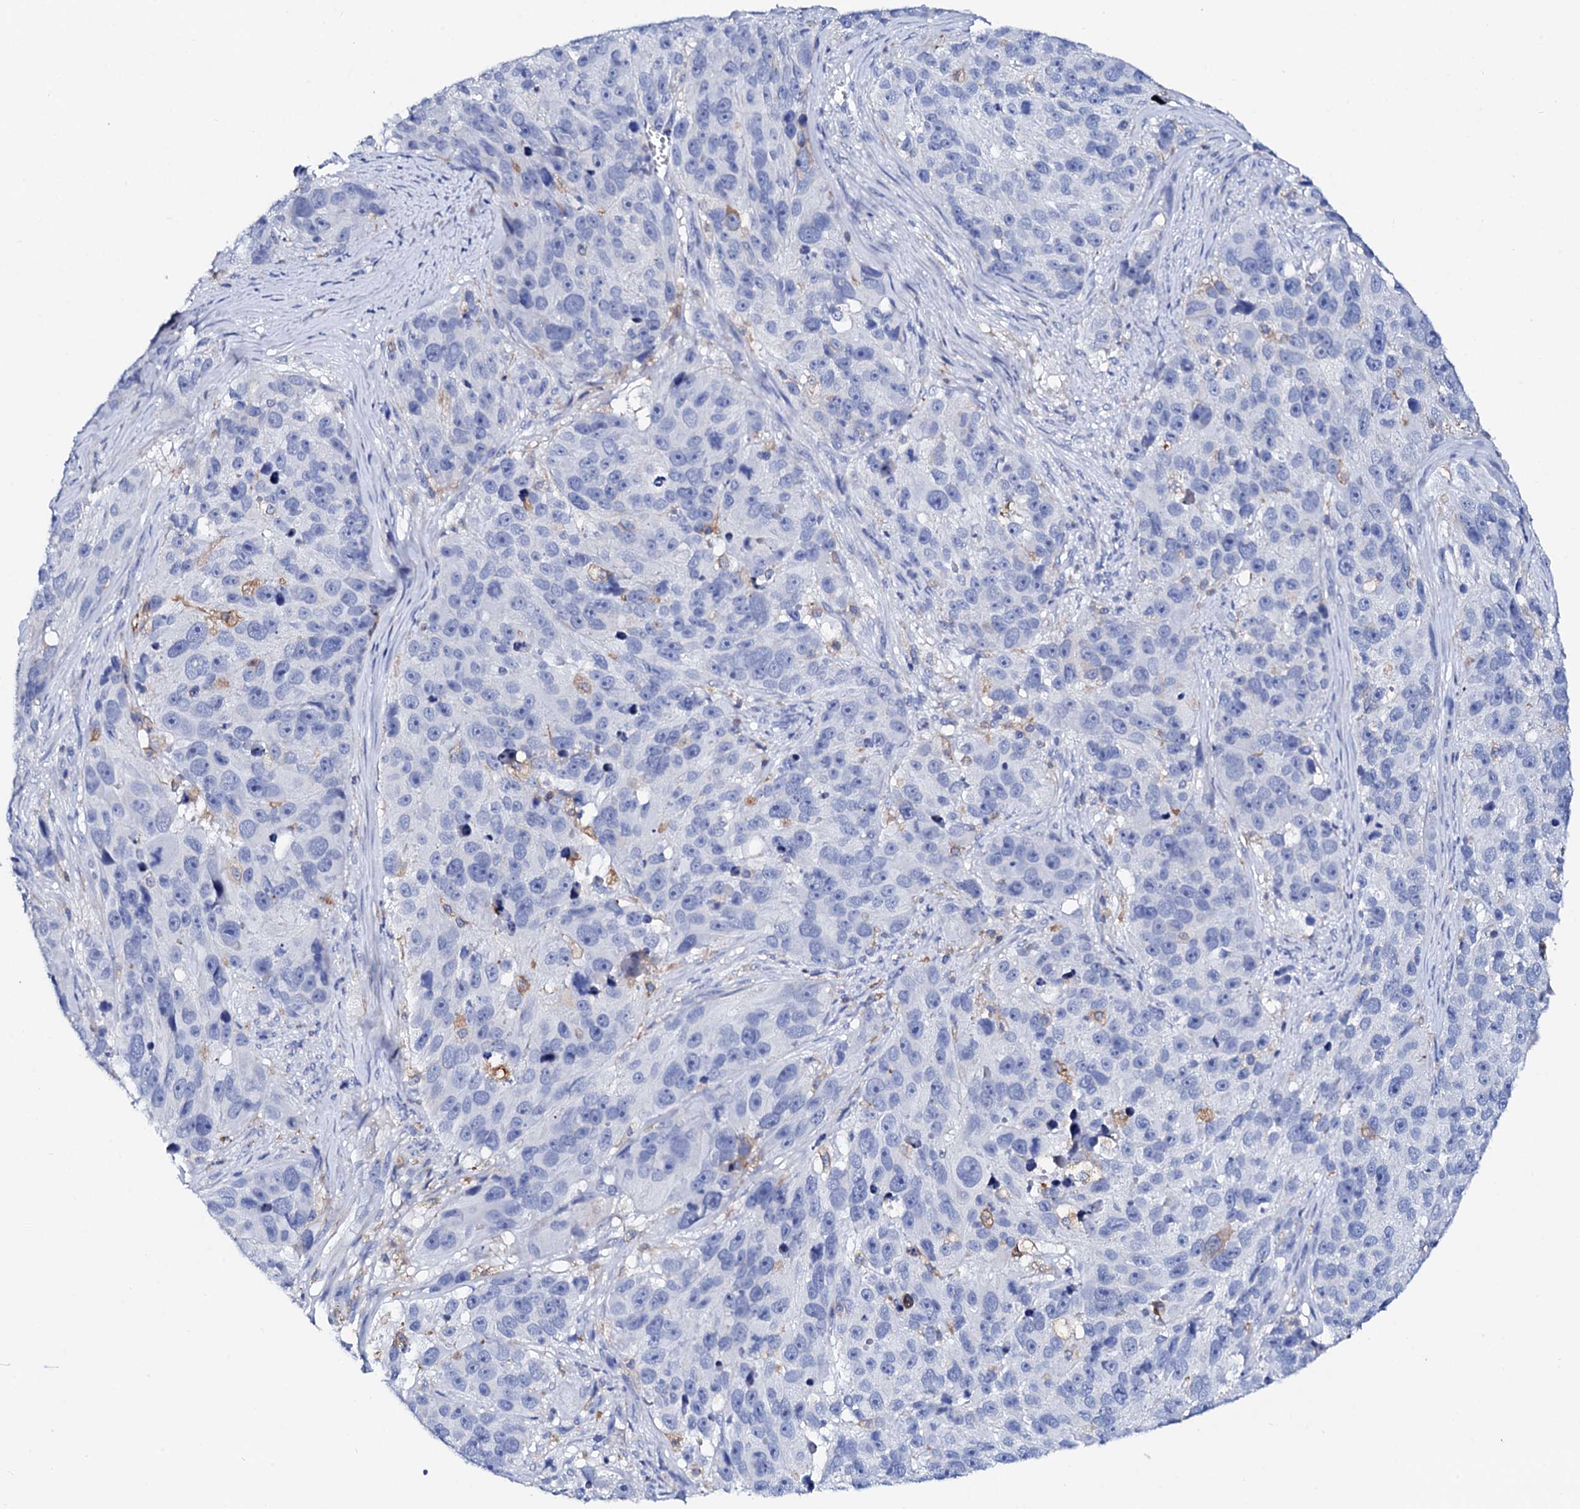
{"staining": {"intensity": "negative", "quantity": "none", "location": "none"}, "tissue": "melanoma", "cell_type": "Tumor cells", "image_type": "cancer", "snomed": [{"axis": "morphology", "description": "Malignant melanoma, NOS"}, {"axis": "topography", "description": "Skin"}], "caption": "There is no significant staining in tumor cells of melanoma. (Stains: DAB (3,3'-diaminobenzidine) IHC with hematoxylin counter stain, Microscopy: brightfield microscopy at high magnification).", "gene": "GLB1L3", "patient": {"sex": "male", "age": 84}}